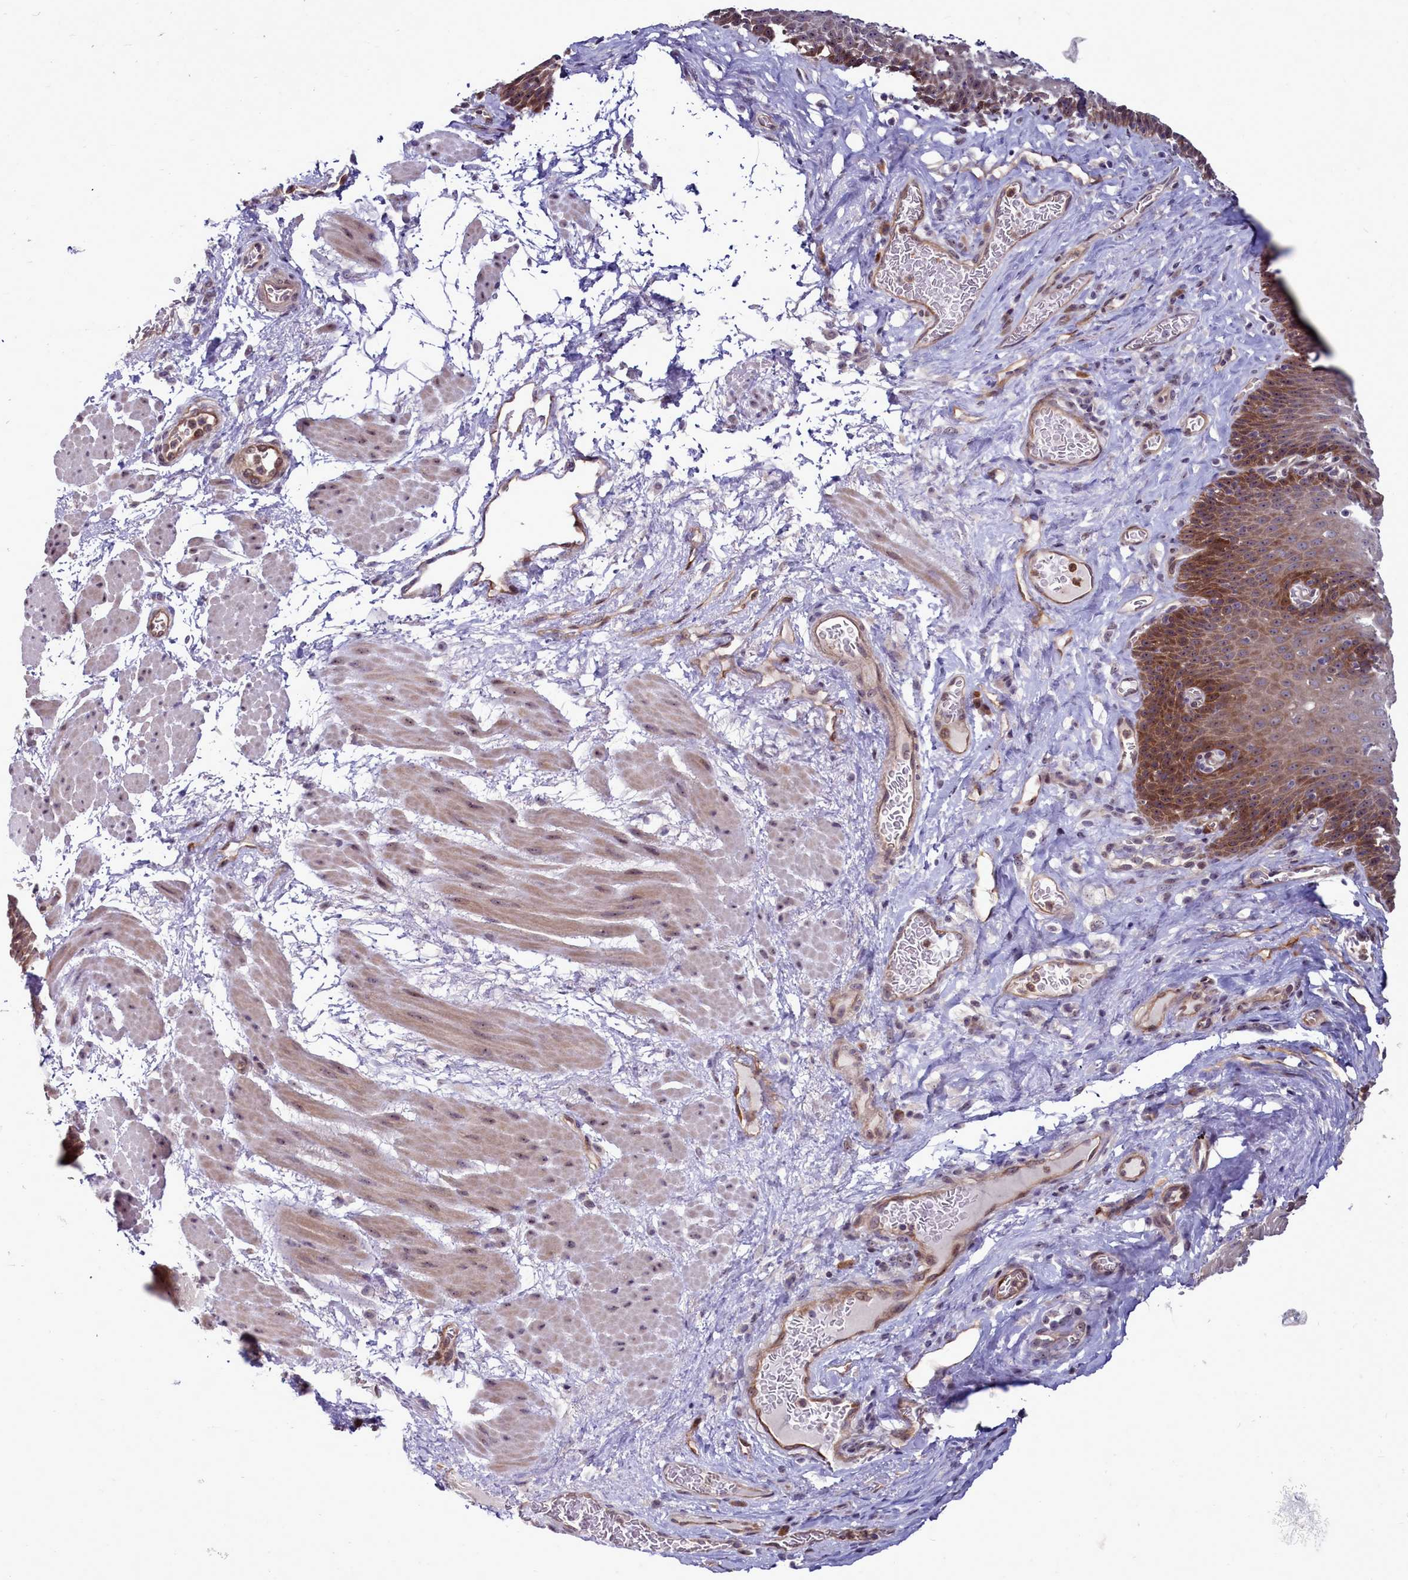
{"staining": {"intensity": "moderate", "quantity": "25%-75%", "location": "cytoplasmic/membranous"}, "tissue": "esophagus", "cell_type": "Squamous epithelial cells", "image_type": "normal", "snomed": [{"axis": "morphology", "description": "Normal tissue, NOS"}, {"axis": "topography", "description": "Esophagus"}], "caption": "About 25%-75% of squamous epithelial cells in benign human esophagus reveal moderate cytoplasmic/membranous protein positivity as visualized by brown immunohistochemical staining.", "gene": "BCAR1", "patient": {"sex": "male", "age": 60}}